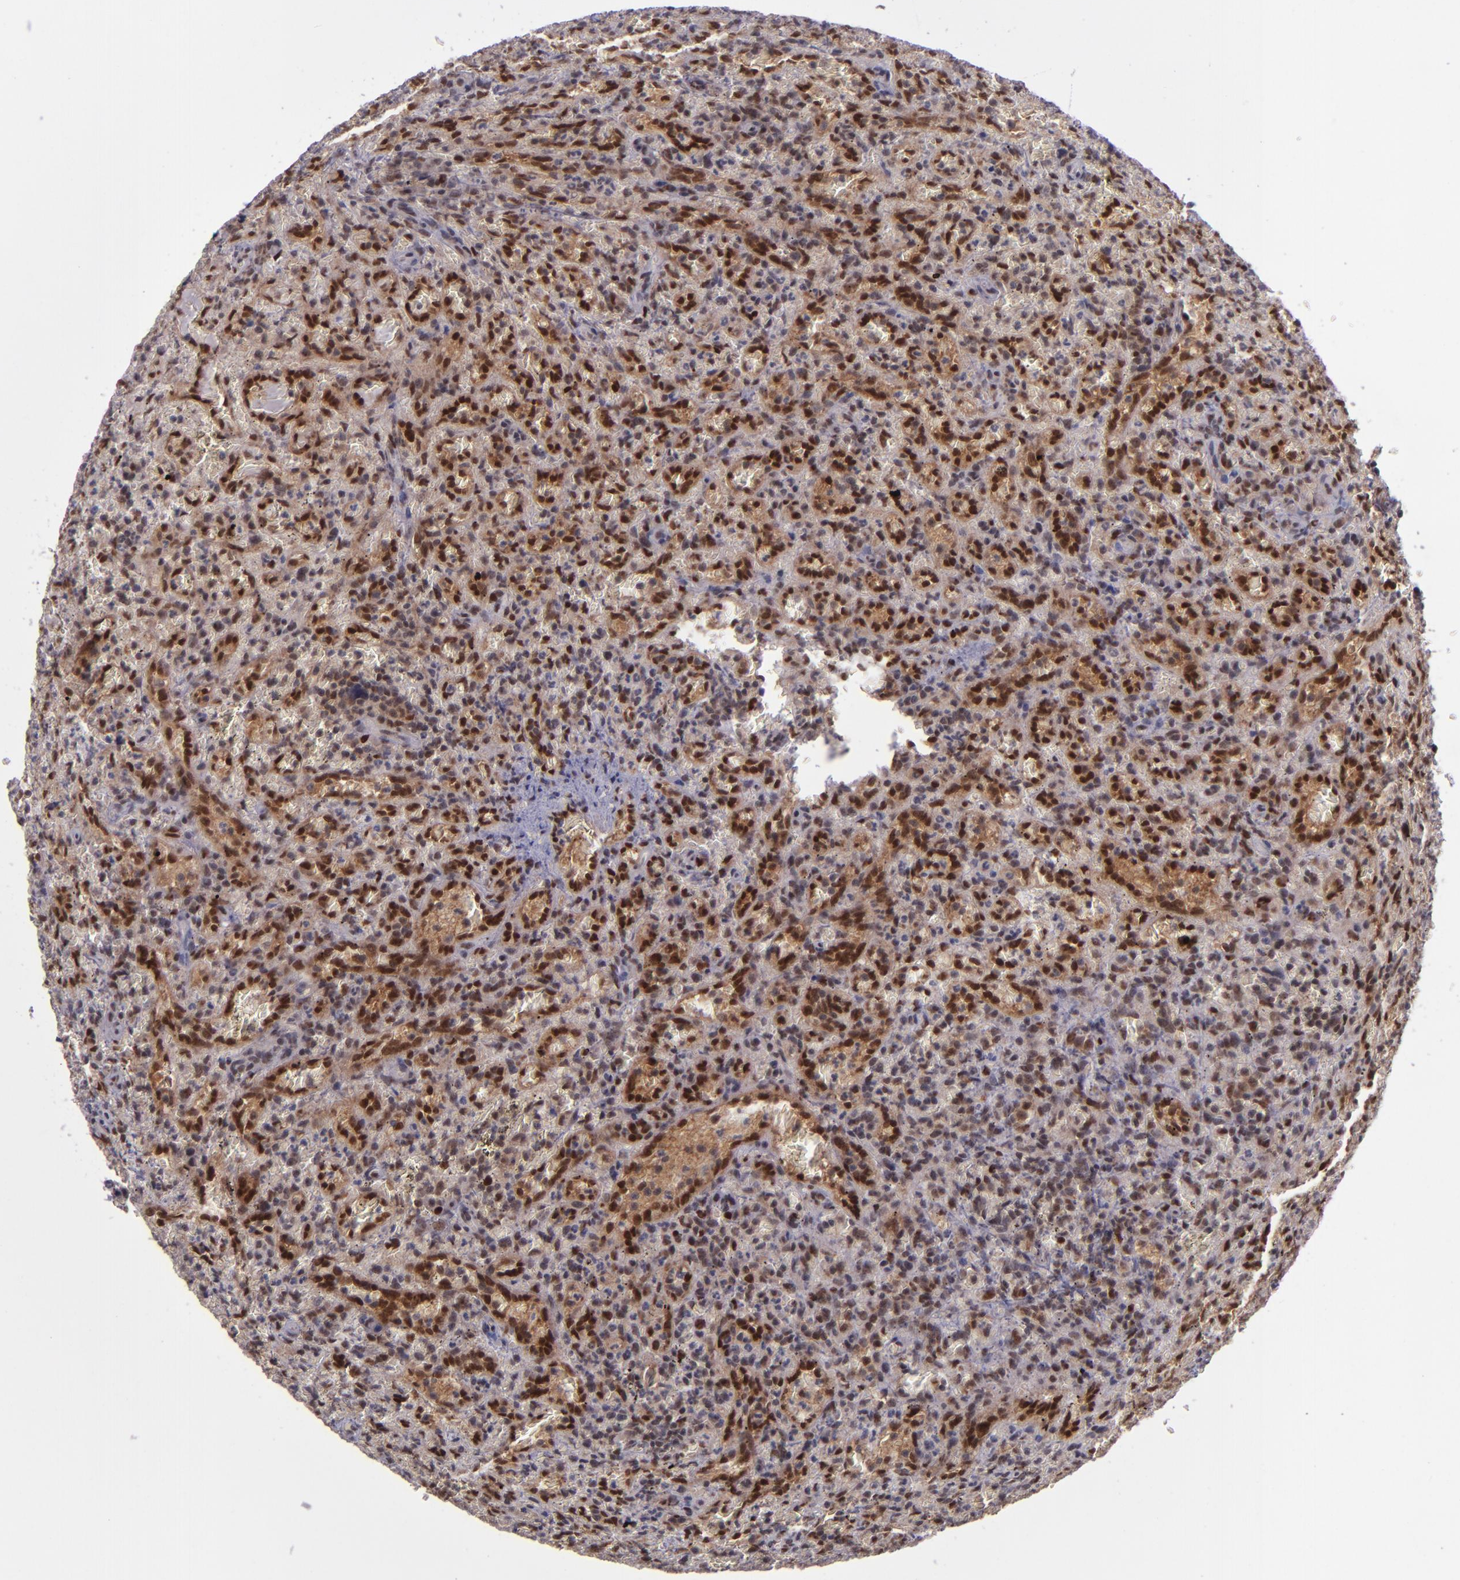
{"staining": {"intensity": "moderate", "quantity": ">75%", "location": "cytoplasmic/membranous,nuclear"}, "tissue": "lymphoma", "cell_type": "Tumor cells", "image_type": "cancer", "snomed": [{"axis": "morphology", "description": "Malignant lymphoma, non-Hodgkin's type, Low grade"}, {"axis": "topography", "description": "Spleen"}], "caption": "About >75% of tumor cells in human lymphoma reveal moderate cytoplasmic/membranous and nuclear protein expression as visualized by brown immunohistochemical staining.", "gene": "BAG1", "patient": {"sex": "female", "age": 64}}